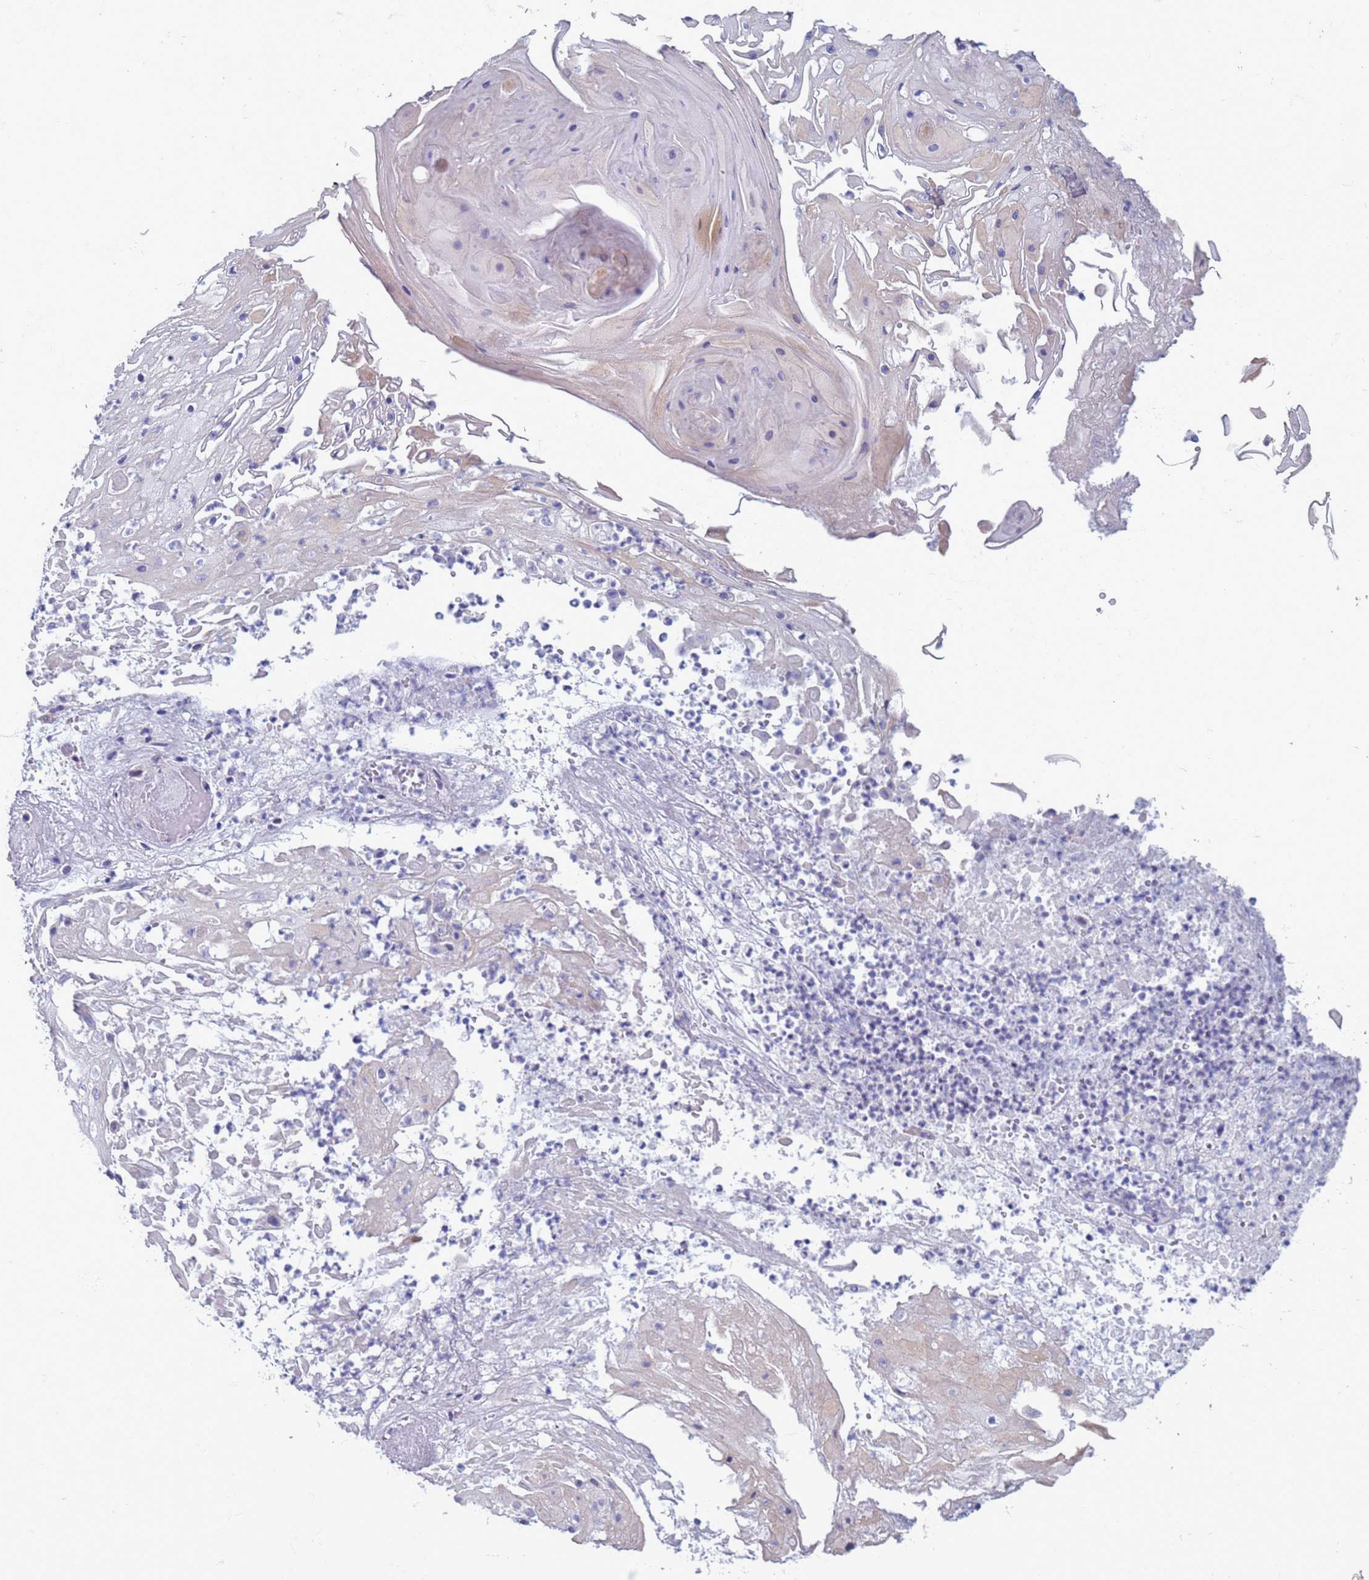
{"staining": {"intensity": "weak", "quantity": "25%-75%", "location": "nuclear"}, "tissue": "skin cancer", "cell_type": "Tumor cells", "image_type": "cancer", "snomed": [{"axis": "morphology", "description": "Squamous cell carcinoma, NOS"}, {"axis": "topography", "description": "Skin"}], "caption": "Protein expression analysis of human skin cancer (squamous cell carcinoma) reveals weak nuclear positivity in approximately 25%-75% of tumor cells.", "gene": "SAE1", "patient": {"sex": "male", "age": 70}}